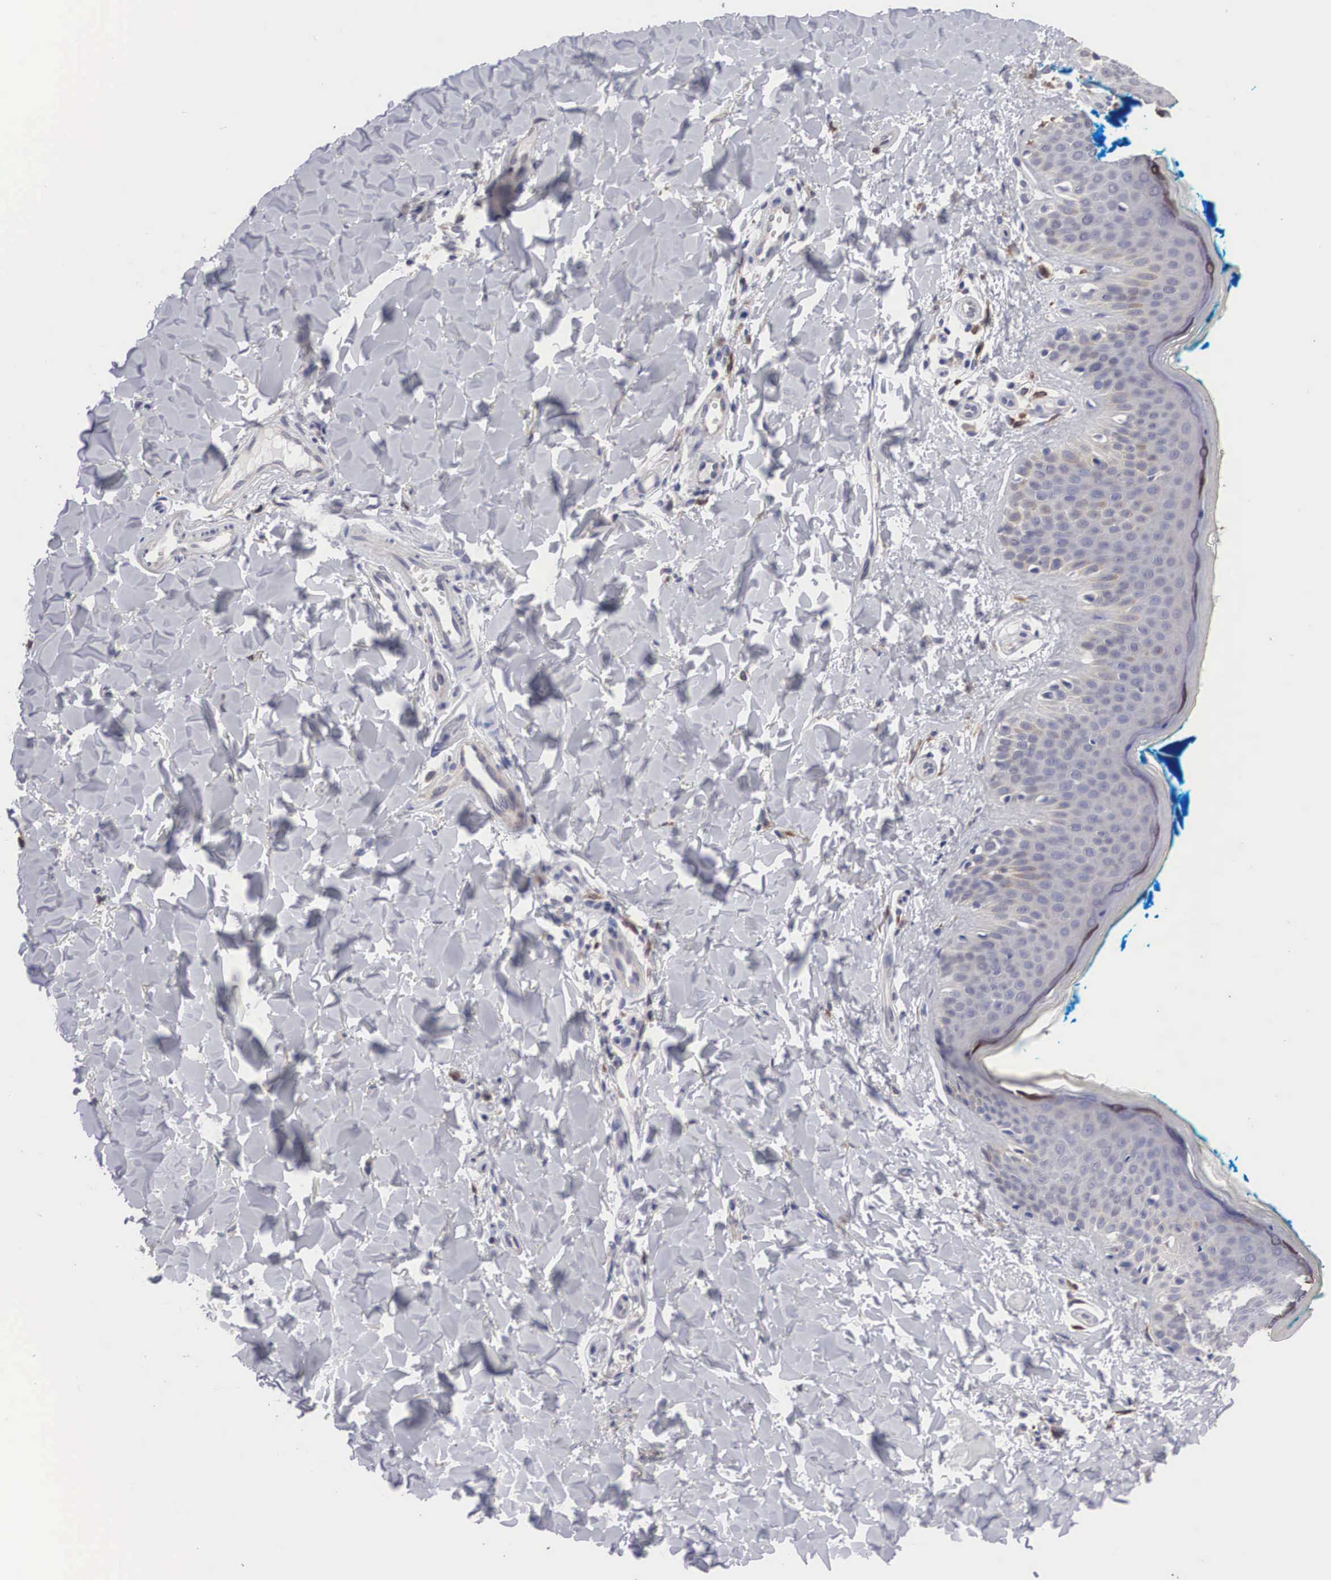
{"staining": {"intensity": "moderate", "quantity": "25%-75%", "location": "cytoplasmic/membranous"}, "tissue": "skin", "cell_type": "Fibroblasts", "image_type": "normal", "snomed": [{"axis": "morphology", "description": "Normal tissue, NOS"}, {"axis": "topography", "description": "Skin"}], "caption": "Unremarkable skin displays moderate cytoplasmic/membranous staining in about 25%-75% of fibroblasts.", "gene": "HMOX1", "patient": {"sex": "female", "age": 17}}